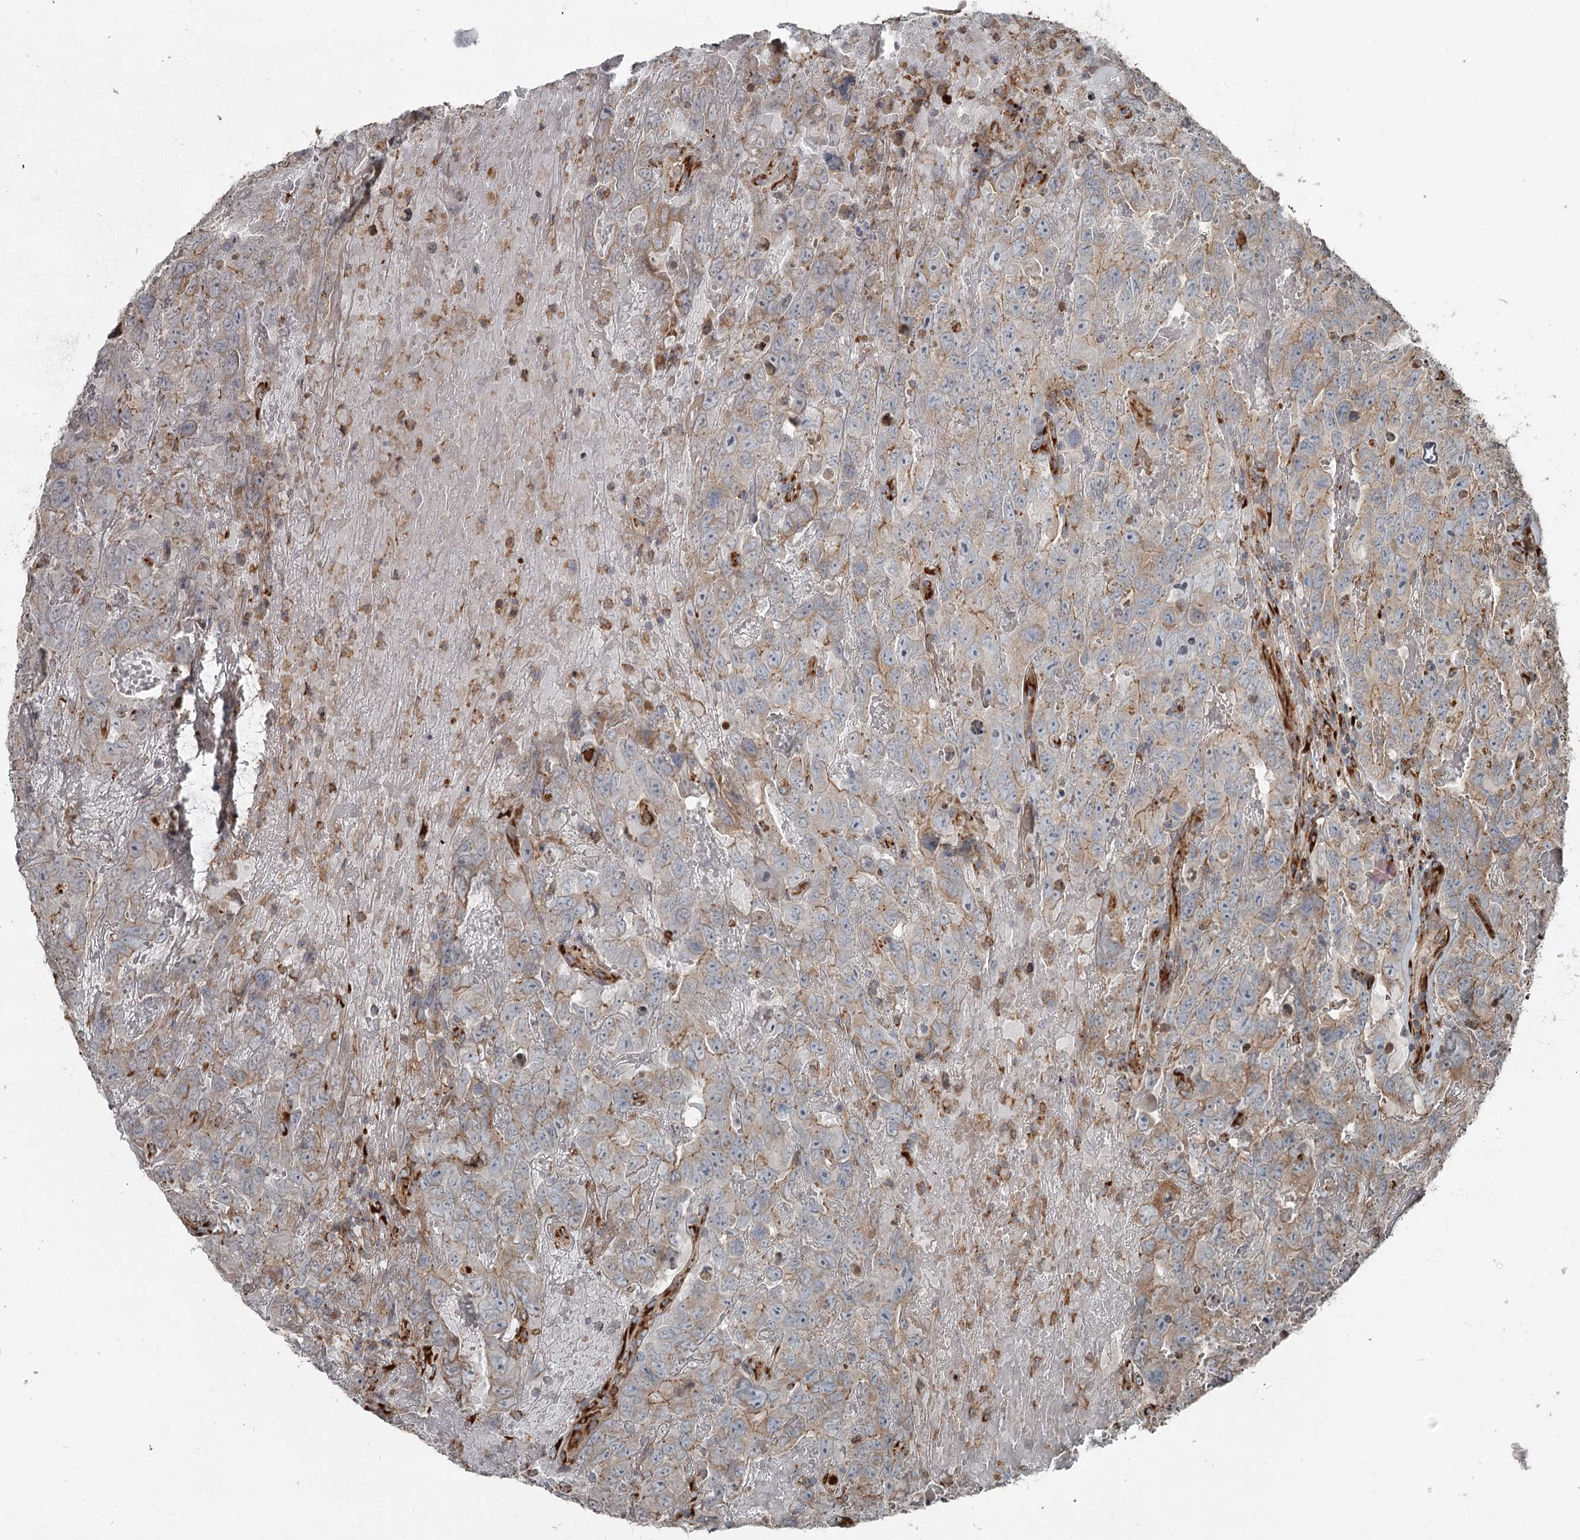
{"staining": {"intensity": "weak", "quantity": "<25%", "location": "cytoplasmic/membranous"}, "tissue": "testis cancer", "cell_type": "Tumor cells", "image_type": "cancer", "snomed": [{"axis": "morphology", "description": "Carcinoma, Embryonal, NOS"}, {"axis": "topography", "description": "Testis"}], "caption": "IHC image of neoplastic tissue: testis cancer (embryonal carcinoma) stained with DAB (3,3'-diaminobenzidine) shows no significant protein expression in tumor cells.", "gene": "RASSF8", "patient": {"sex": "male", "age": 45}}